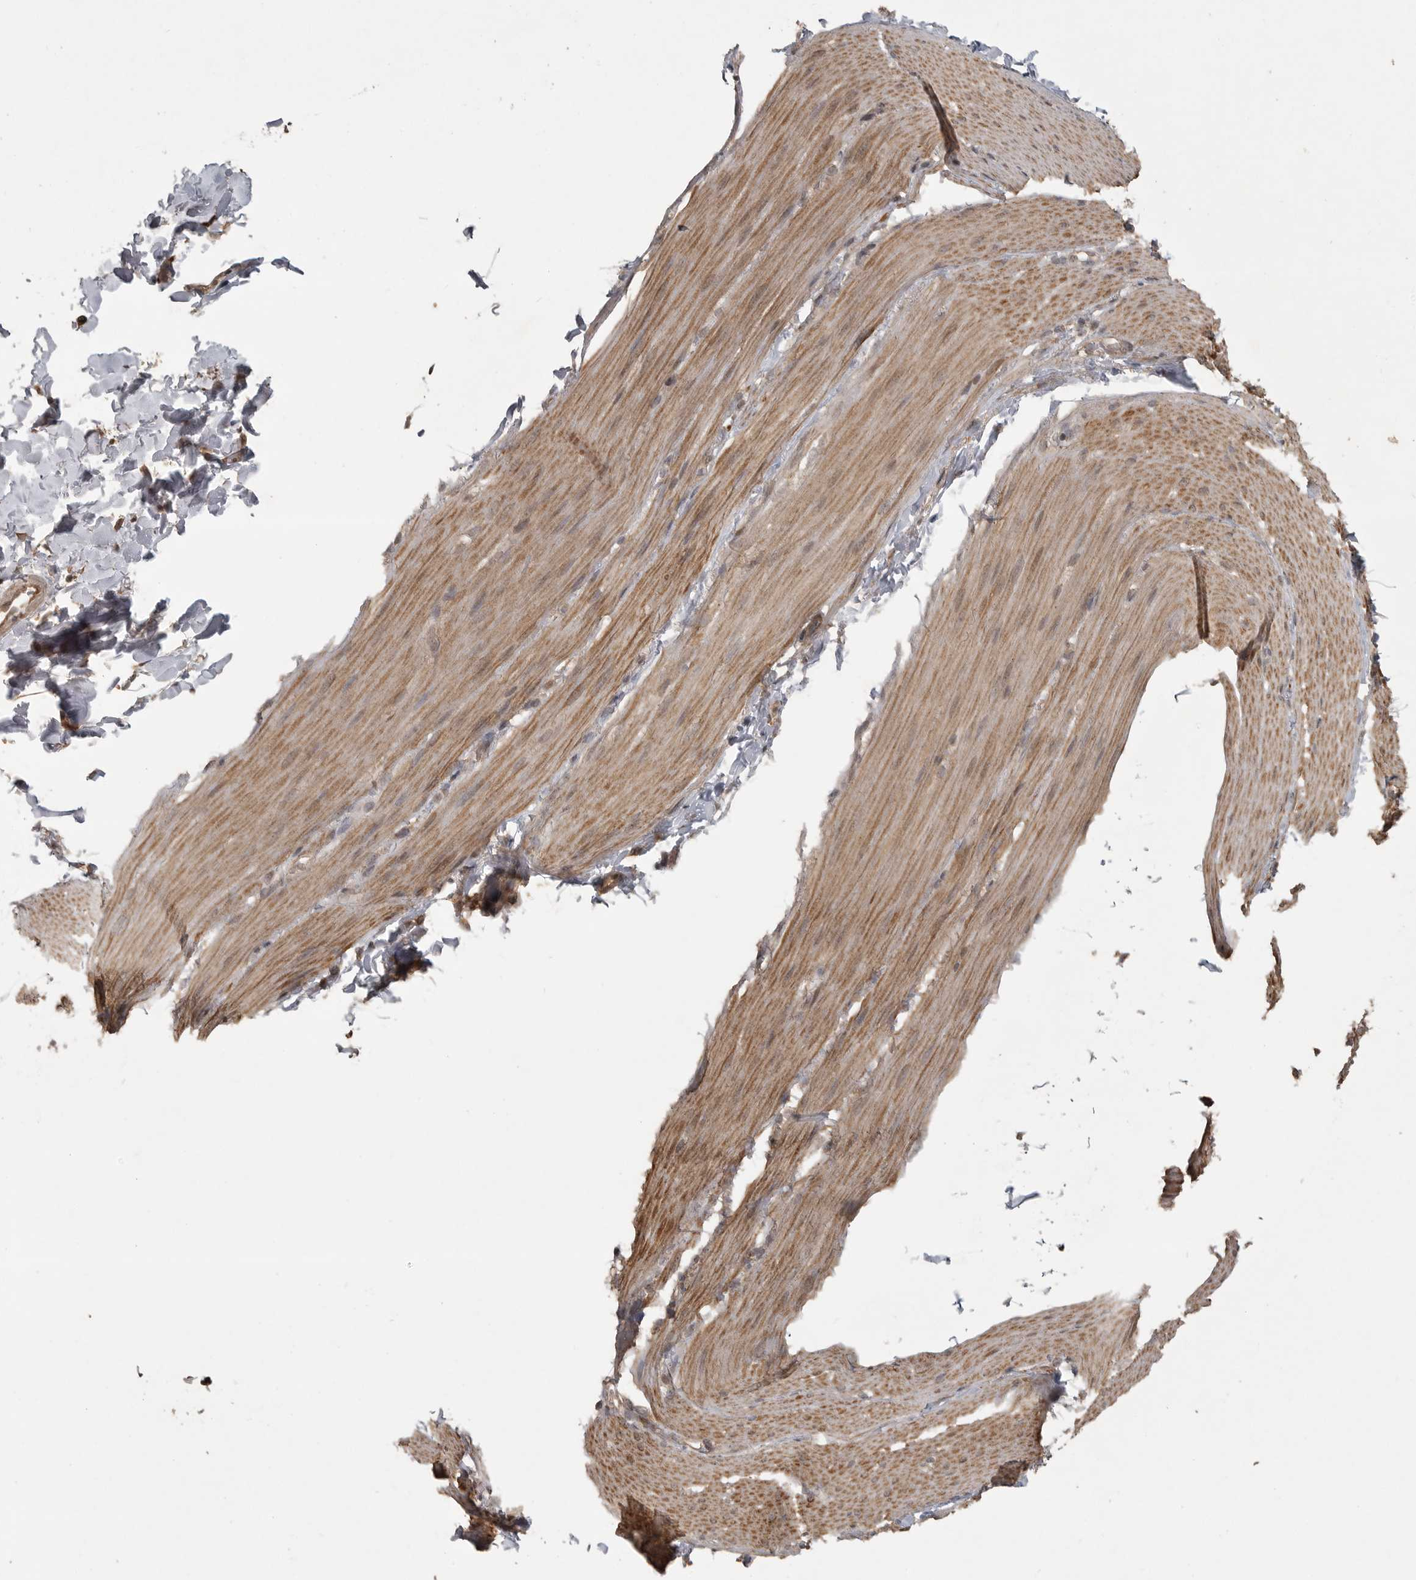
{"staining": {"intensity": "moderate", "quantity": "25%-75%", "location": "cytoplasmic/membranous"}, "tissue": "smooth muscle", "cell_type": "Smooth muscle cells", "image_type": "normal", "snomed": [{"axis": "morphology", "description": "Normal tissue, NOS"}, {"axis": "topography", "description": "Smooth muscle"}, {"axis": "topography", "description": "Small intestine"}], "caption": "A medium amount of moderate cytoplasmic/membranous expression is identified in approximately 25%-75% of smooth muscle cells in unremarkable smooth muscle.", "gene": "LLGL1", "patient": {"sex": "female", "age": 84}}